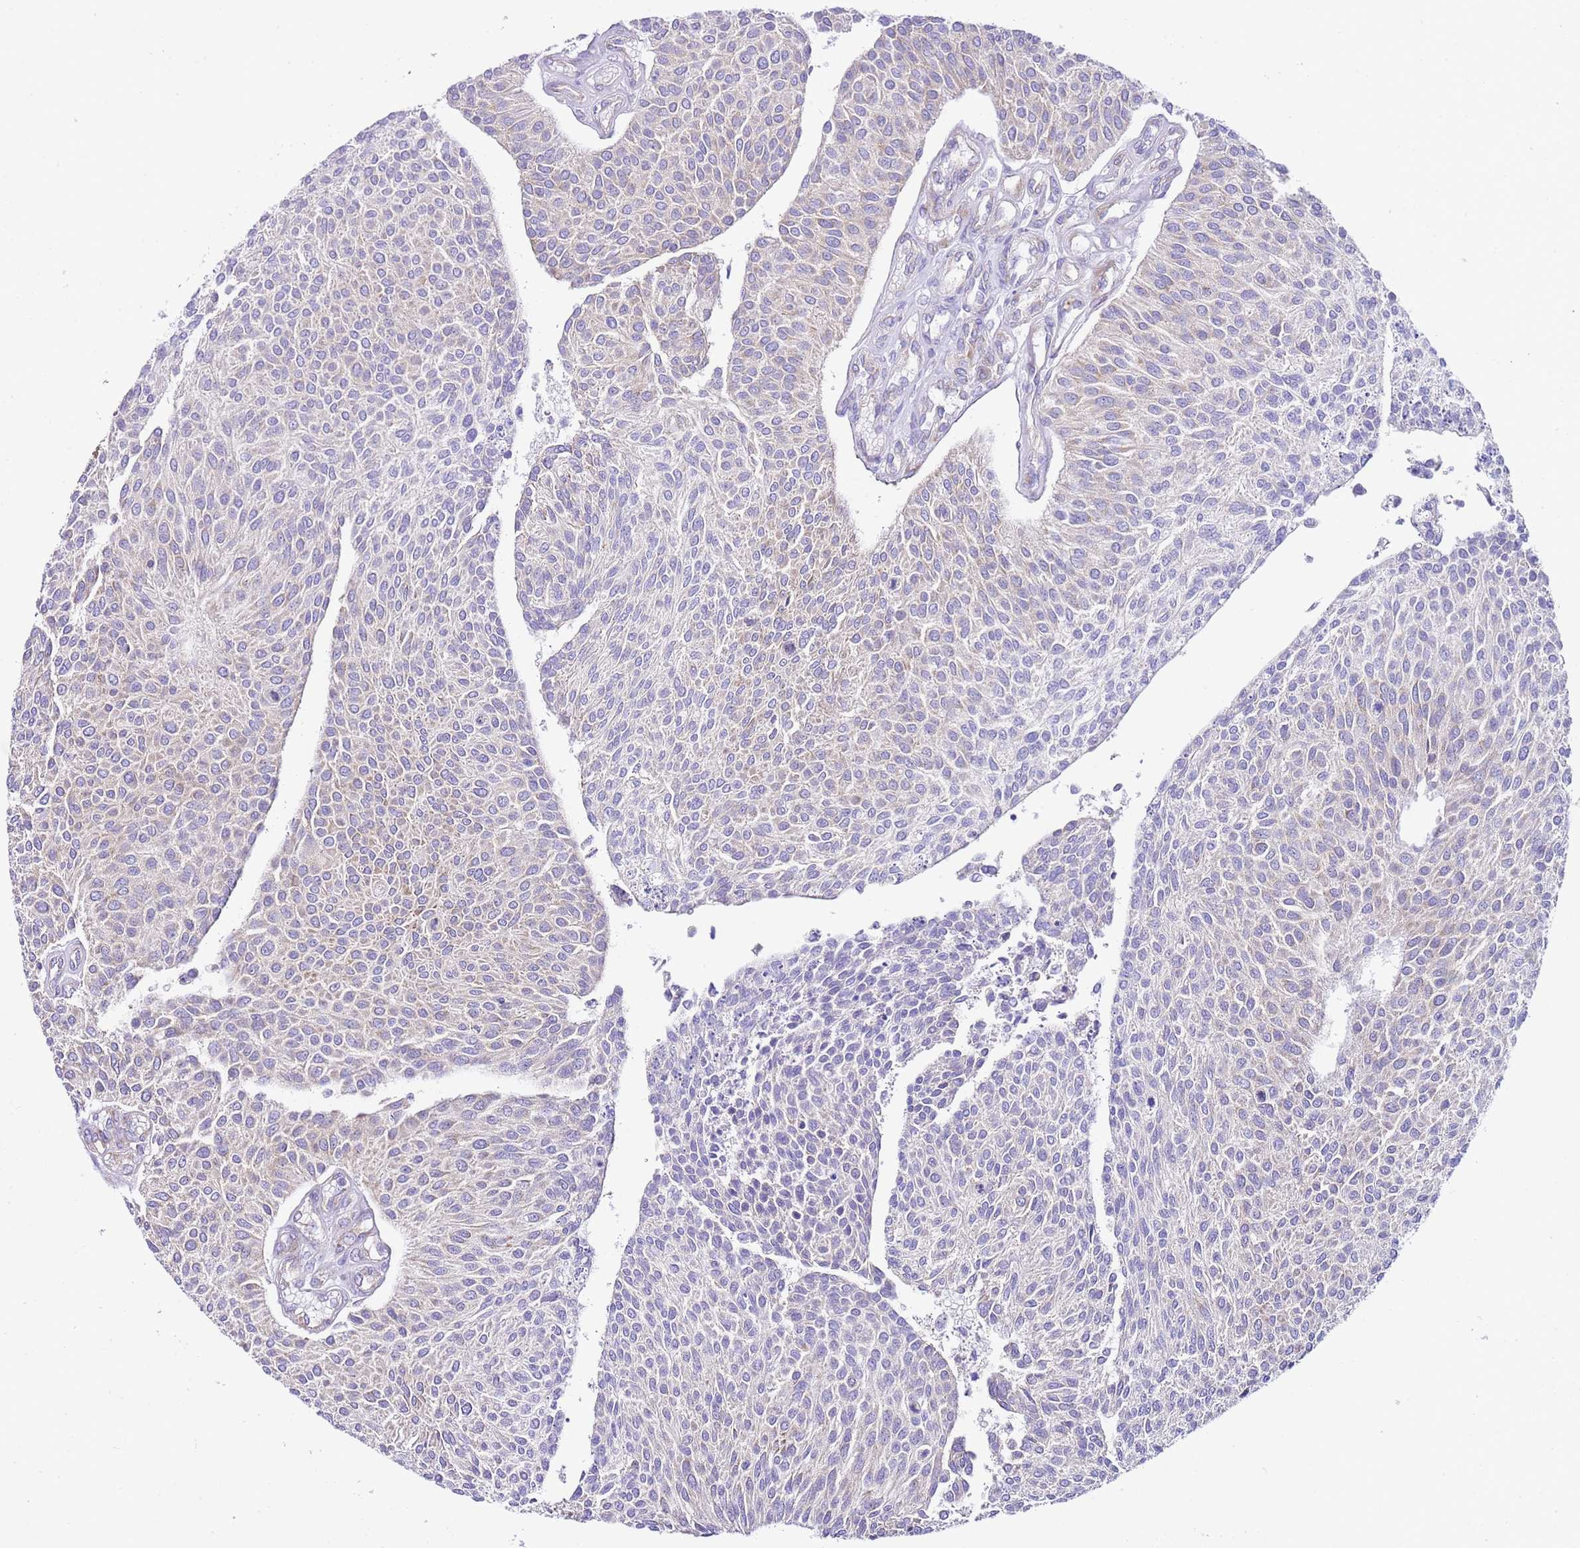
{"staining": {"intensity": "weak", "quantity": "<25%", "location": "cytoplasmic/membranous"}, "tissue": "urothelial cancer", "cell_type": "Tumor cells", "image_type": "cancer", "snomed": [{"axis": "morphology", "description": "Urothelial carcinoma, NOS"}, {"axis": "topography", "description": "Urinary bladder"}], "caption": "Immunohistochemistry image of urothelial cancer stained for a protein (brown), which reveals no staining in tumor cells.", "gene": "RPS10", "patient": {"sex": "male", "age": 55}}